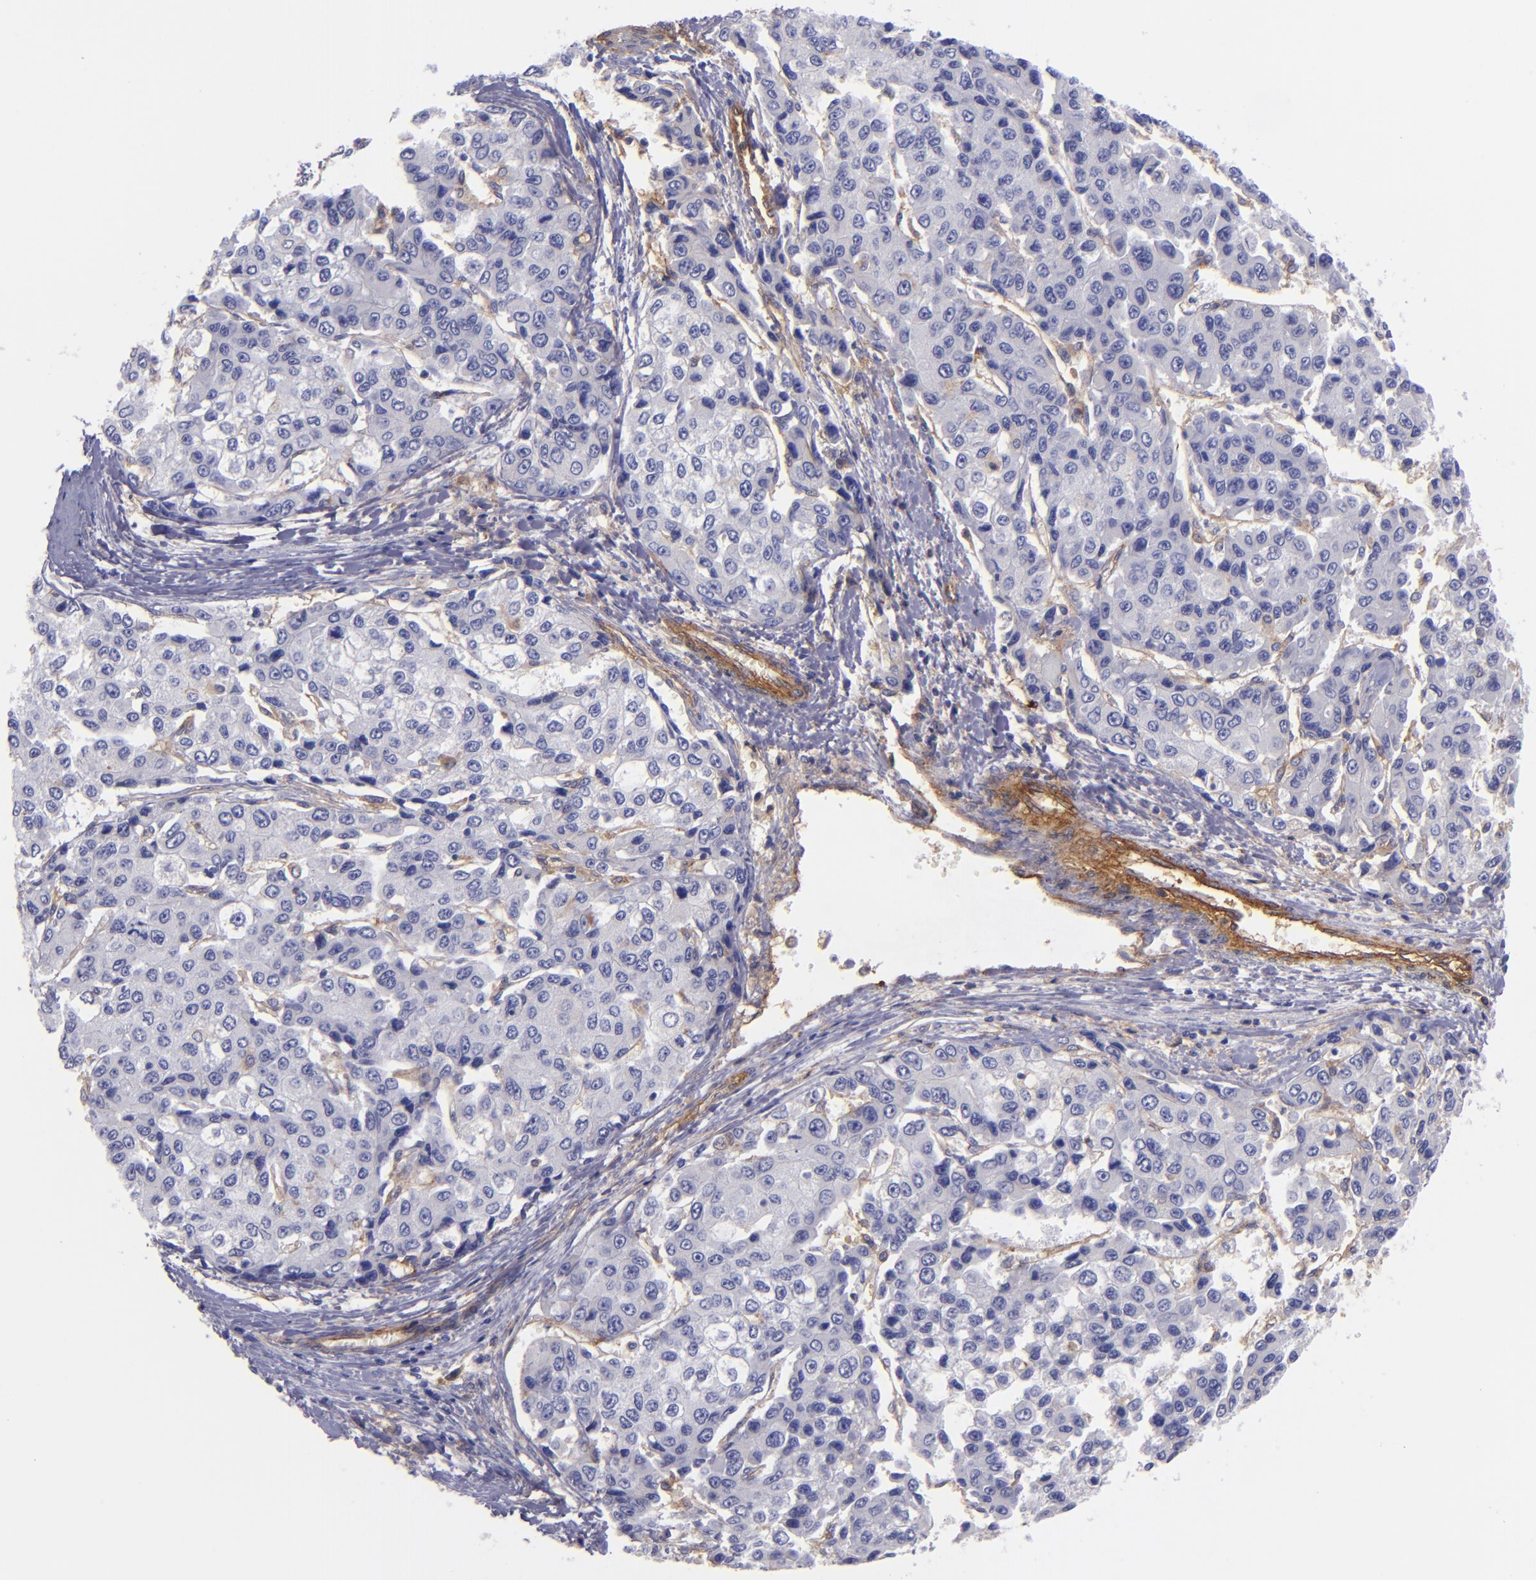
{"staining": {"intensity": "negative", "quantity": "none", "location": "none"}, "tissue": "liver cancer", "cell_type": "Tumor cells", "image_type": "cancer", "snomed": [{"axis": "morphology", "description": "Carcinoma, Hepatocellular, NOS"}, {"axis": "topography", "description": "Liver"}], "caption": "Protein analysis of liver cancer (hepatocellular carcinoma) displays no significant expression in tumor cells. (DAB immunohistochemistry (IHC), high magnification).", "gene": "ENTPD1", "patient": {"sex": "female", "age": 66}}